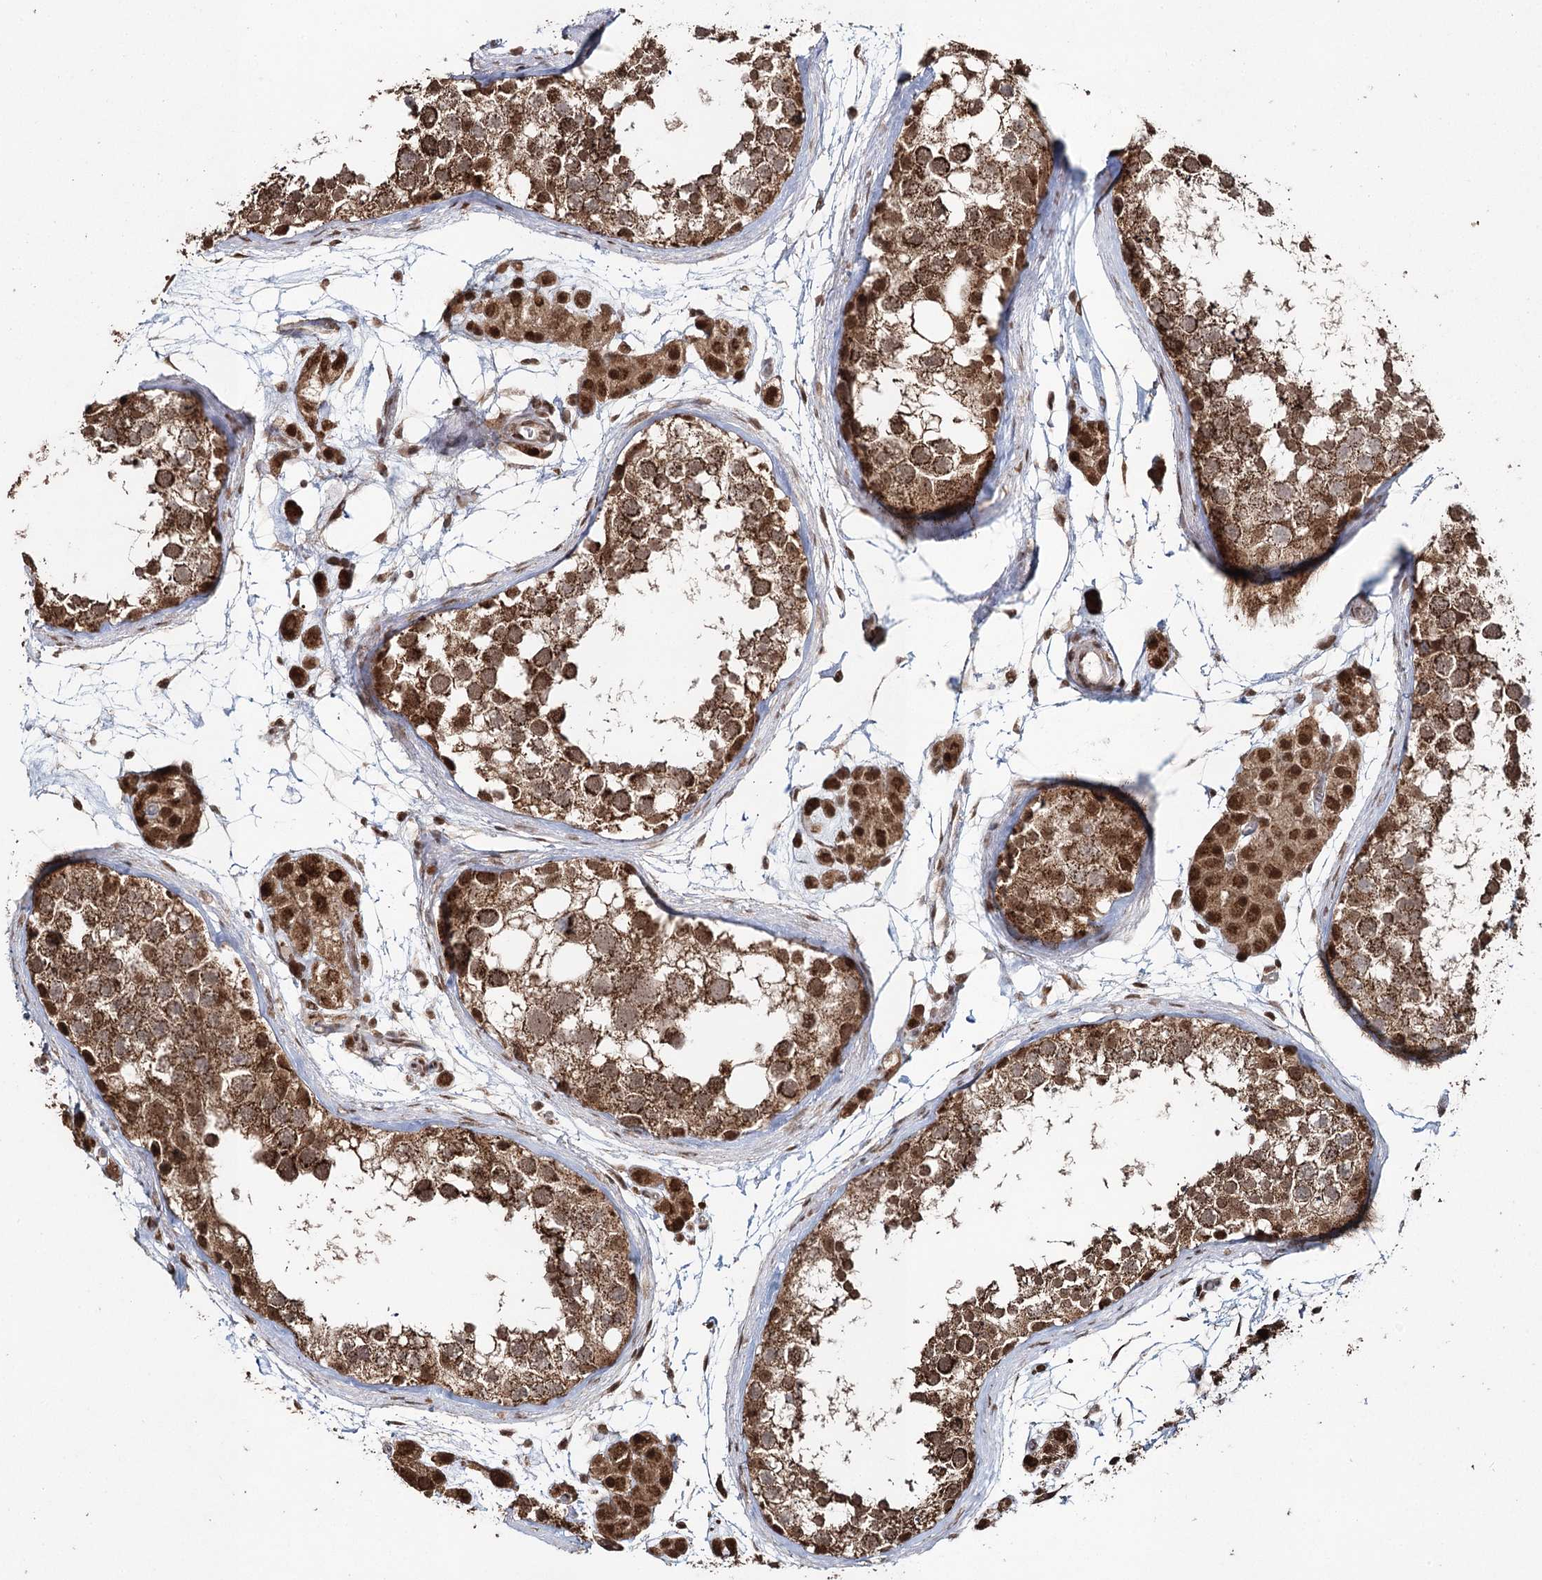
{"staining": {"intensity": "strong", "quantity": ">75%", "location": "cytoplasmic/membranous,nuclear"}, "tissue": "testis", "cell_type": "Cells in seminiferous ducts", "image_type": "normal", "snomed": [{"axis": "morphology", "description": "Normal tissue, NOS"}, {"axis": "topography", "description": "Testis"}], "caption": "This micrograph demonstrates immunohistochemistry staining of unremarkable testis, with high strong cytoplasmic/membranous,nuclear expression in approximately >75% of cells in seminiferous ducts.", "gene": "PDHX", "patient": {"sex": "male", "age": 56}}